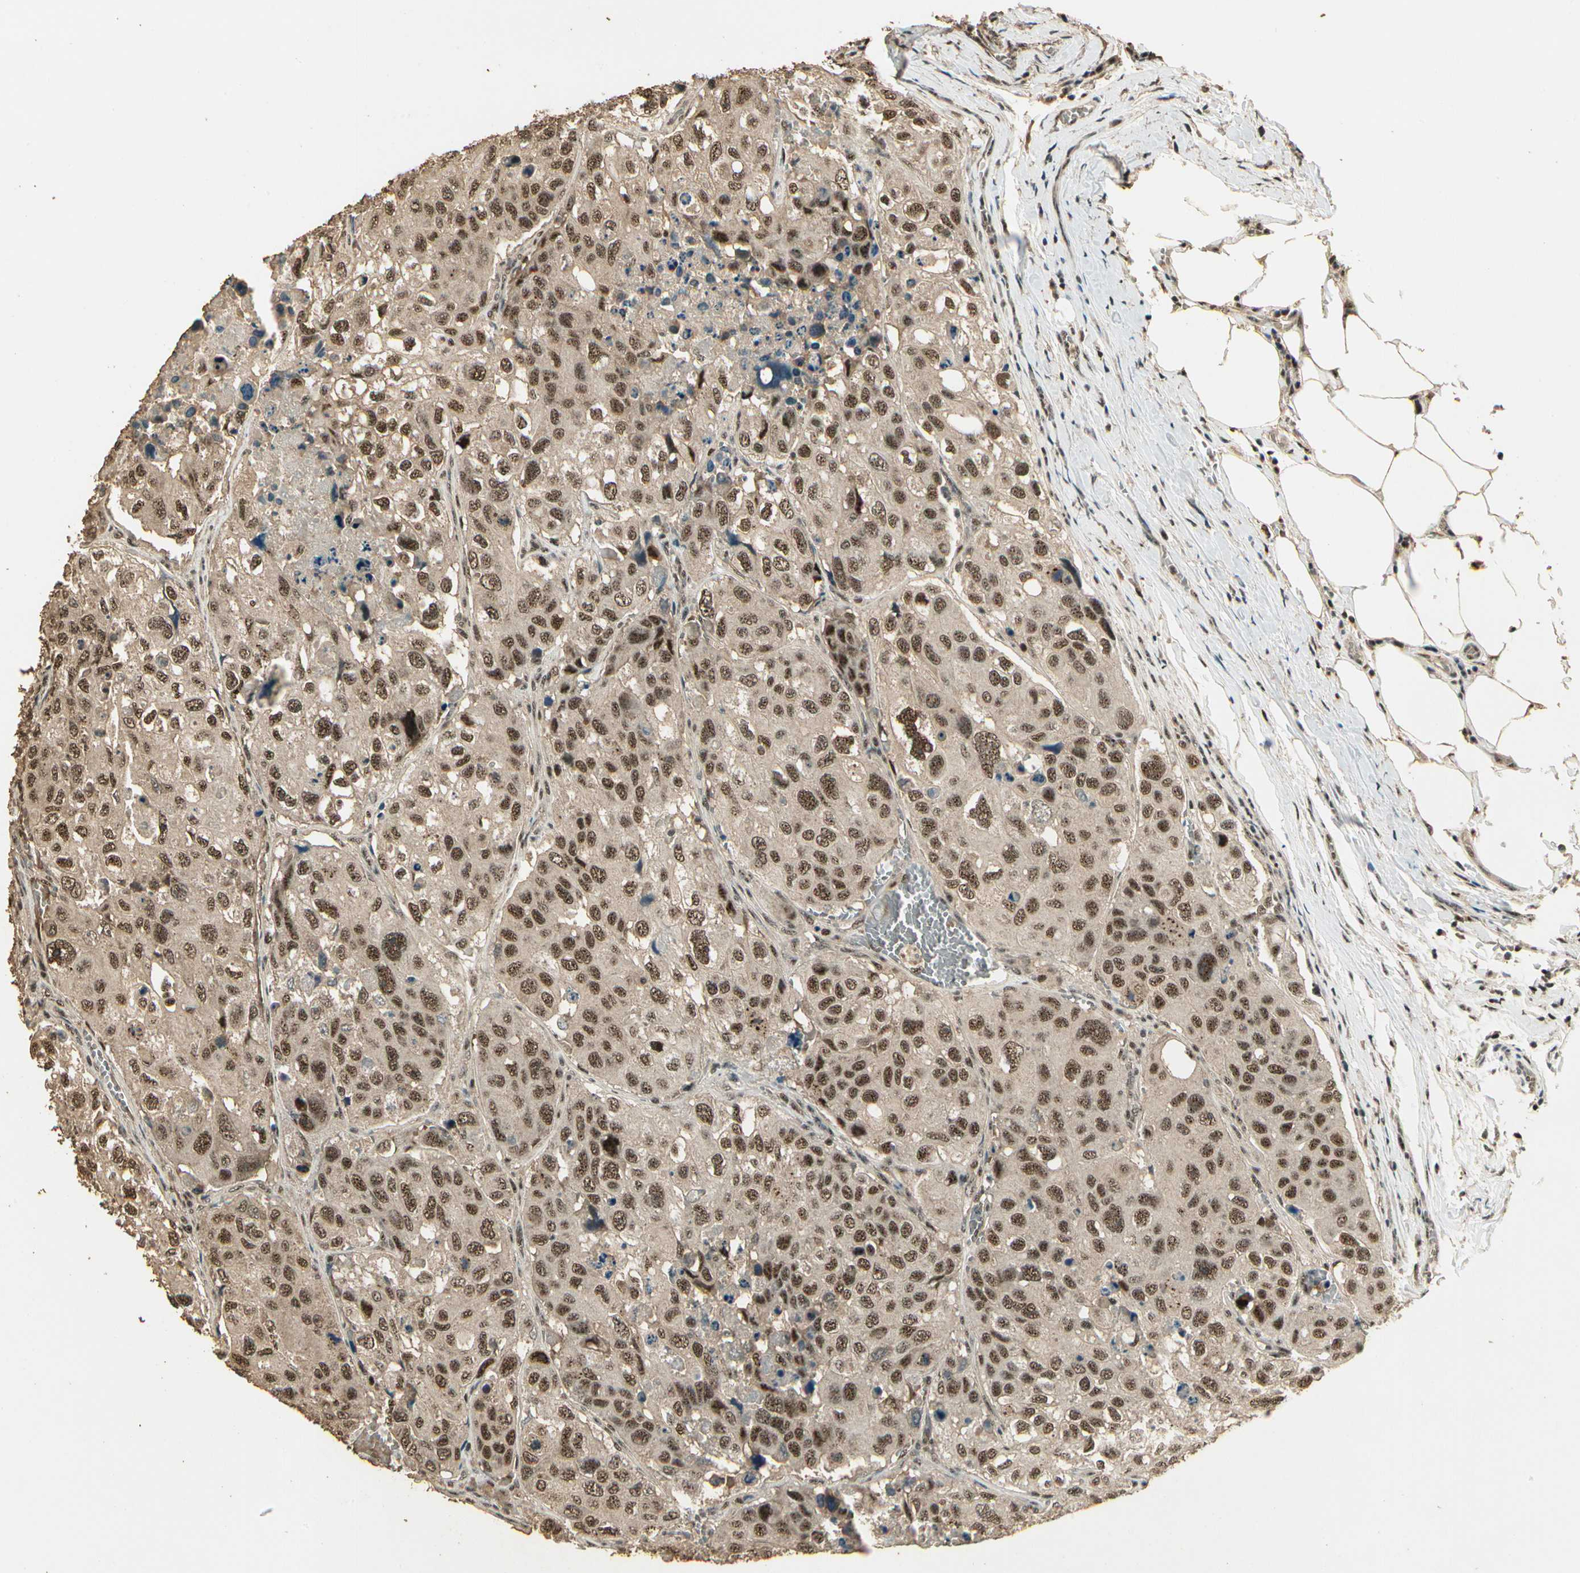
{"staining": {"intensity": "moderate", "quantity": ">75%", "location": "cytoplasmic/membranous,nuclear"}, "tissue": "urothelial cancer", "cell_type": "Tumor cells", "image_type": "cancer", "snomed": [{"axis": "morphology", "description": "Urothelial carcinoma, High grade"}, {"axis": "topography", "description": "Lymph node"}, {"axis": "topography", "description": "Urinary bladder"}], "caption": "Urothelial cancer stained for a protein displays moderate cytoplasmic/membranous and nuclear positivity in tumor cells.", "gene": "RBM25", "patient": {"sex": "male", "age": 51}}